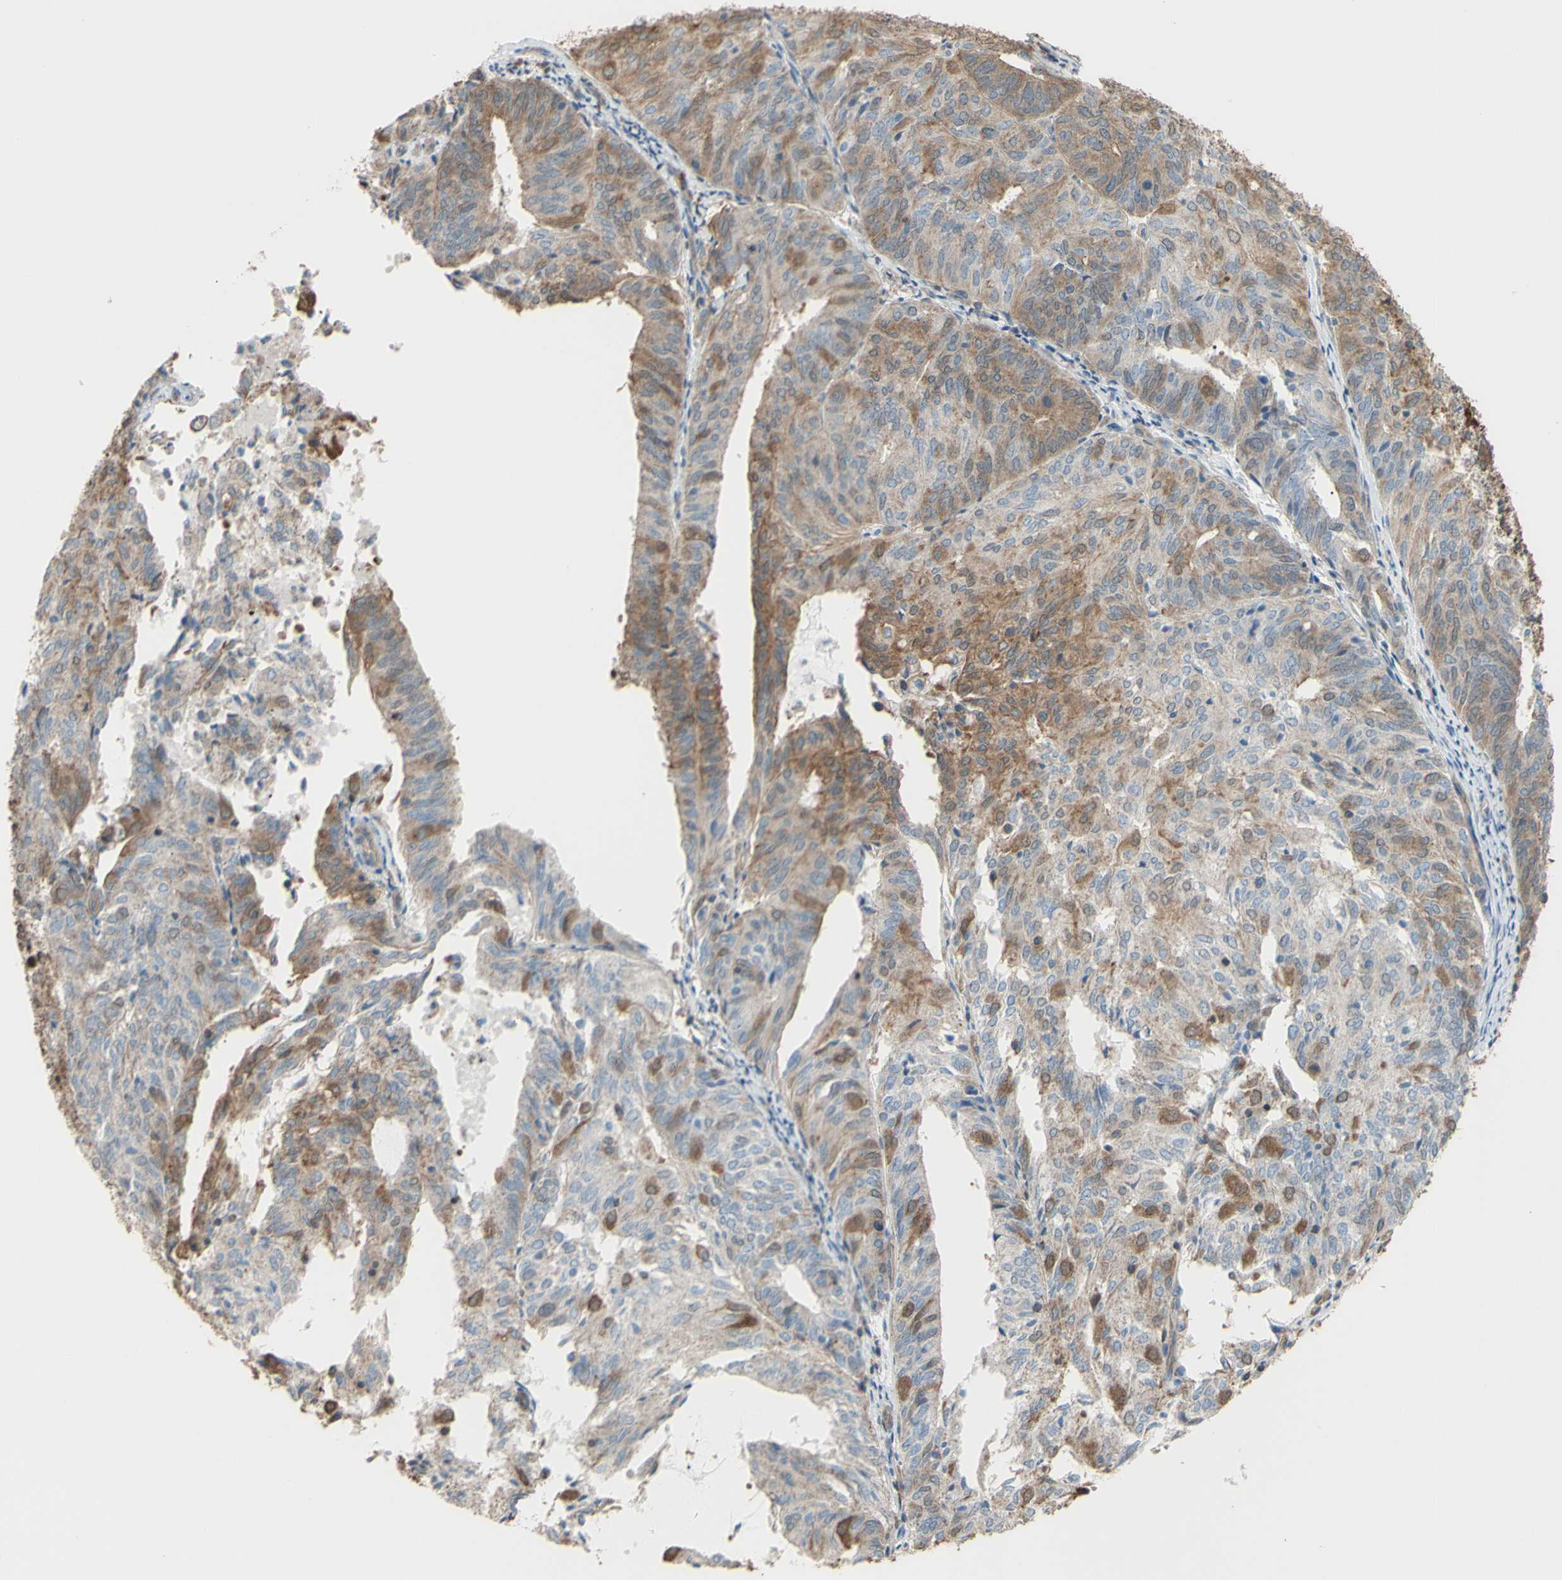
{"staining": {"intensity": "moderate", "quantity": "<25%", "location": "cytoplasmic/membranous"}, "tissue": "endometrial cancer", "cell_type": "Tumor cells", "image_type": "cancer", "snomed": [{"axis": "morphology", "description": "Adenocarcinoma, NOS"}, {"axis": "topography", "description": "Uterus"}], "caption": "The image demonstrates a brown stain indicating the presence of a protein in the cytoplasmic/membranous of tumor cells in endometrial adenocarcinoma. Immunohistochemistry (ihc) stains the protein in brown and the nuclei are stained blue.", "gene": "CTTN", "patient": {"sex": "female", "age": 60}}